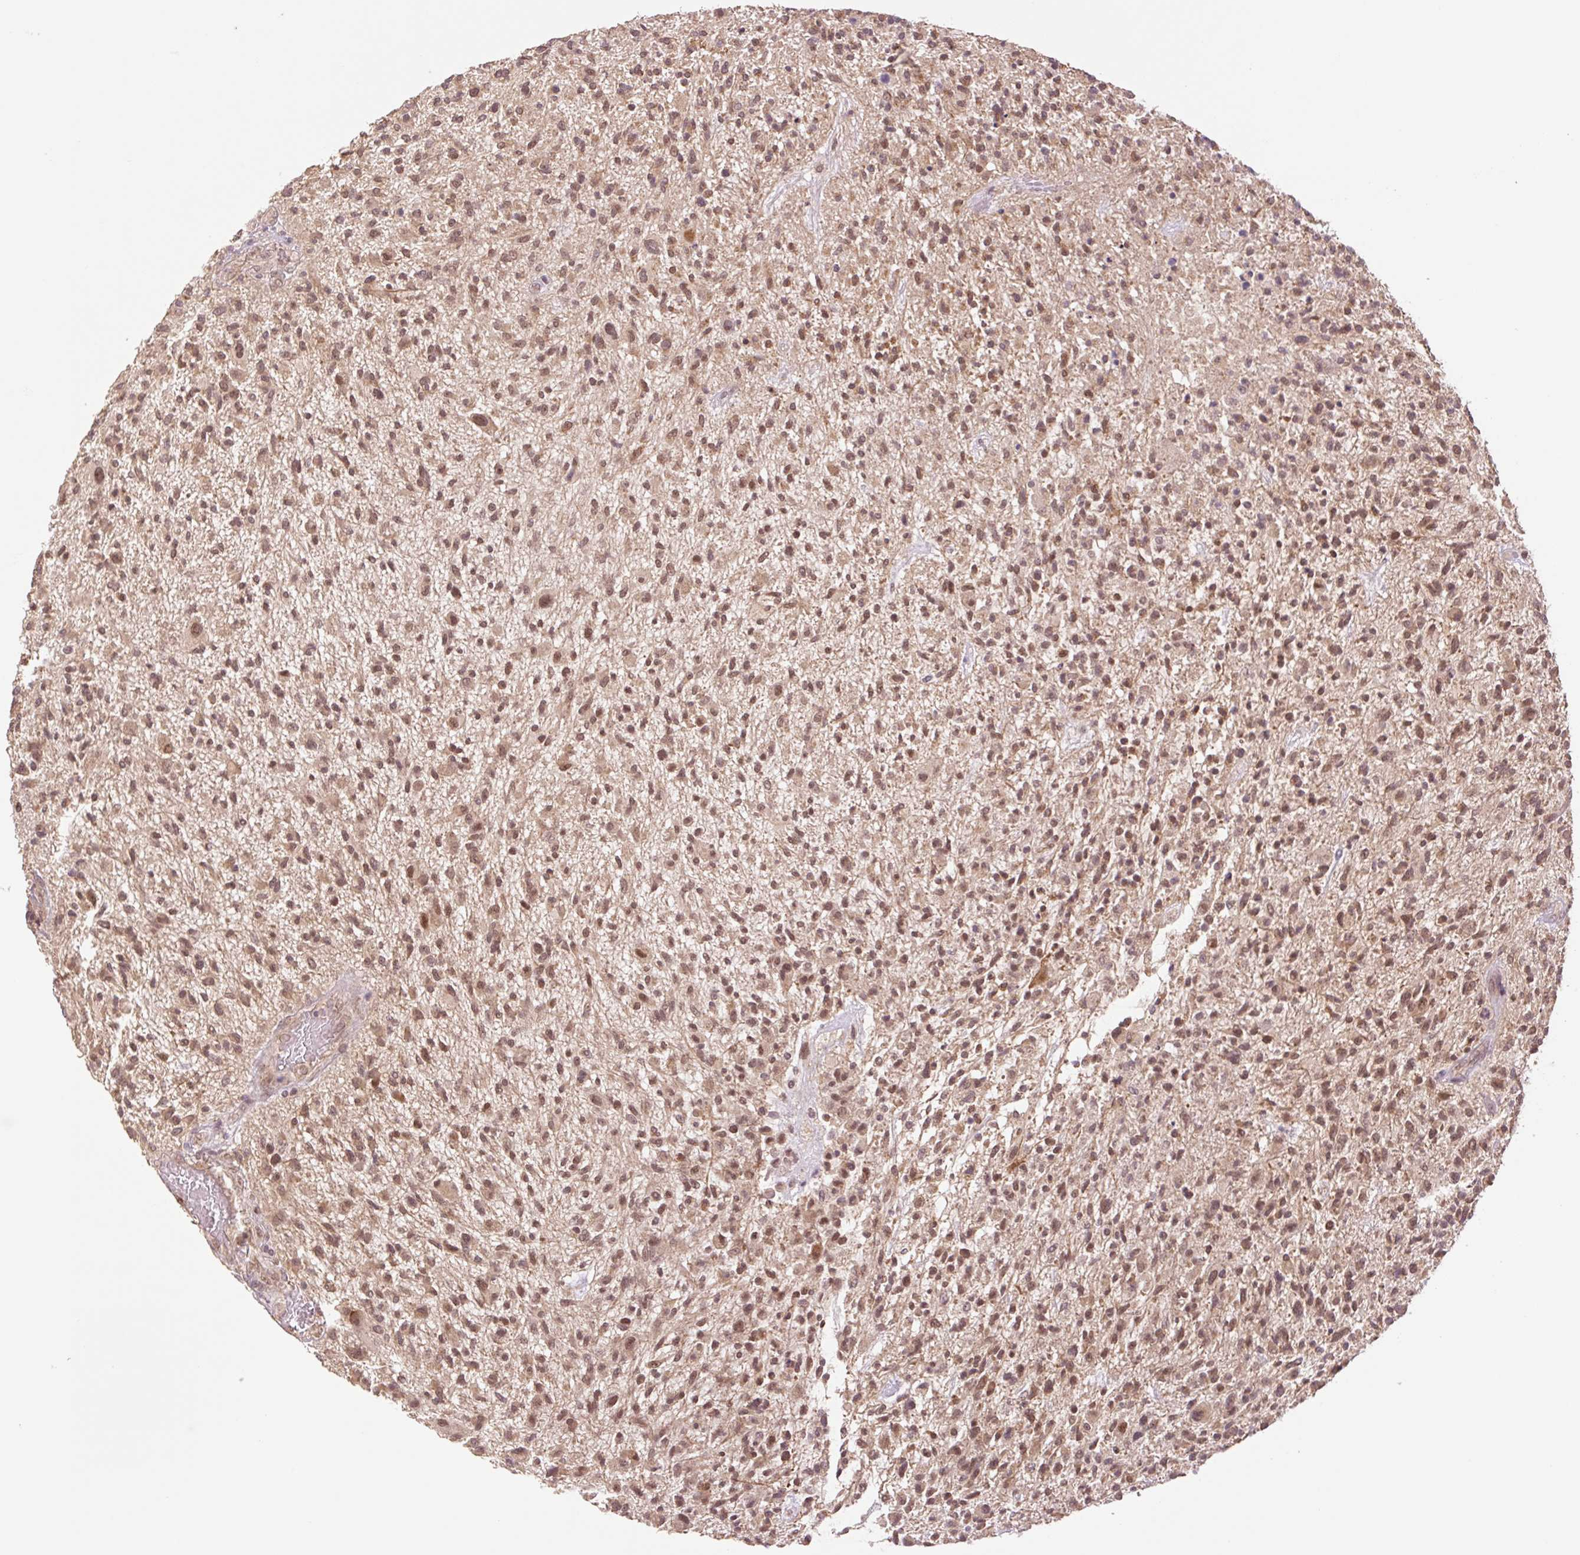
{"staining": {"intensity": "moderate", "quantity": ">75%", "location": "nuclear"}, "tissue": "glioma", "cell_type": "Tumor cells", "image_type": "cancer", "snomed": [{"axis": "morphology", "description": "Glioma, malignant, High grade"}, {"axis": "topography", "description": "Brain"}], "caption": "IHC histopathology image of human malignant high-grade glioma stained for a protein (brown), which exhibits medium levels of moderate nuclear expression in approximately >75% of tumor cells.", "gene": "YJU2B", "patient": {"sex": "male", "age": 47}}